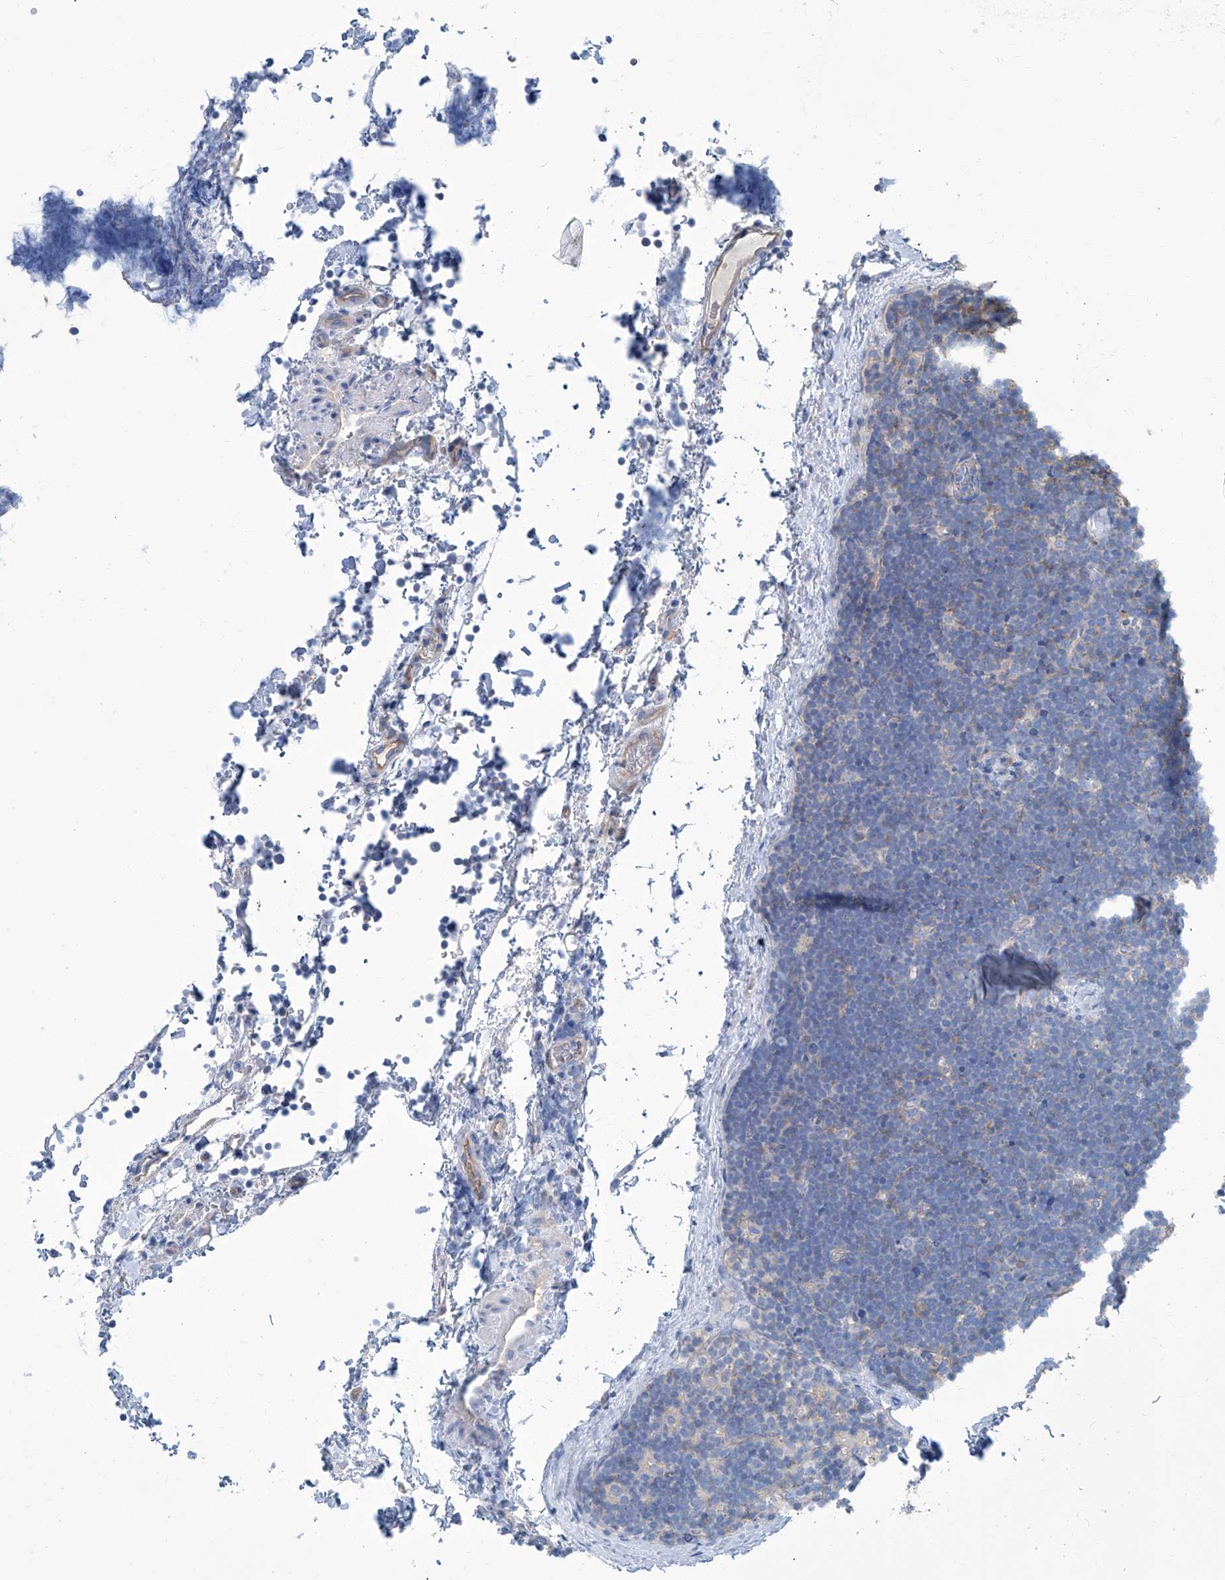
{"staining": {"intensity": "moderate", "quantity": "<25%", "location": "cytoplasmic/membranous"}, "tissue": "lymphoma", "cell_type": "Tumor cells", "image_type": "cancer", "snomed": [{"axis": "morphology", "description": "Malignant lymphoma, non-Hodgkin's type, High grade"}, {"axis": "topography", "description": "Lymph node"}], "caption": "High-grade malignant lymphoma, non-Hodgkin's type was stained to show a protein in brown. There is low levels of moderate cytoplasmic/membranous positivity in approximately <25% of tumor cells. The staining is performed using DAB (3,3'-diaminobenzidine) brown chromogen to label protein expression. The nuclei are counter-stained blue using hematoxylin.", "gene": "PFKL", "patient": {"sex": "male", "age": 13}}